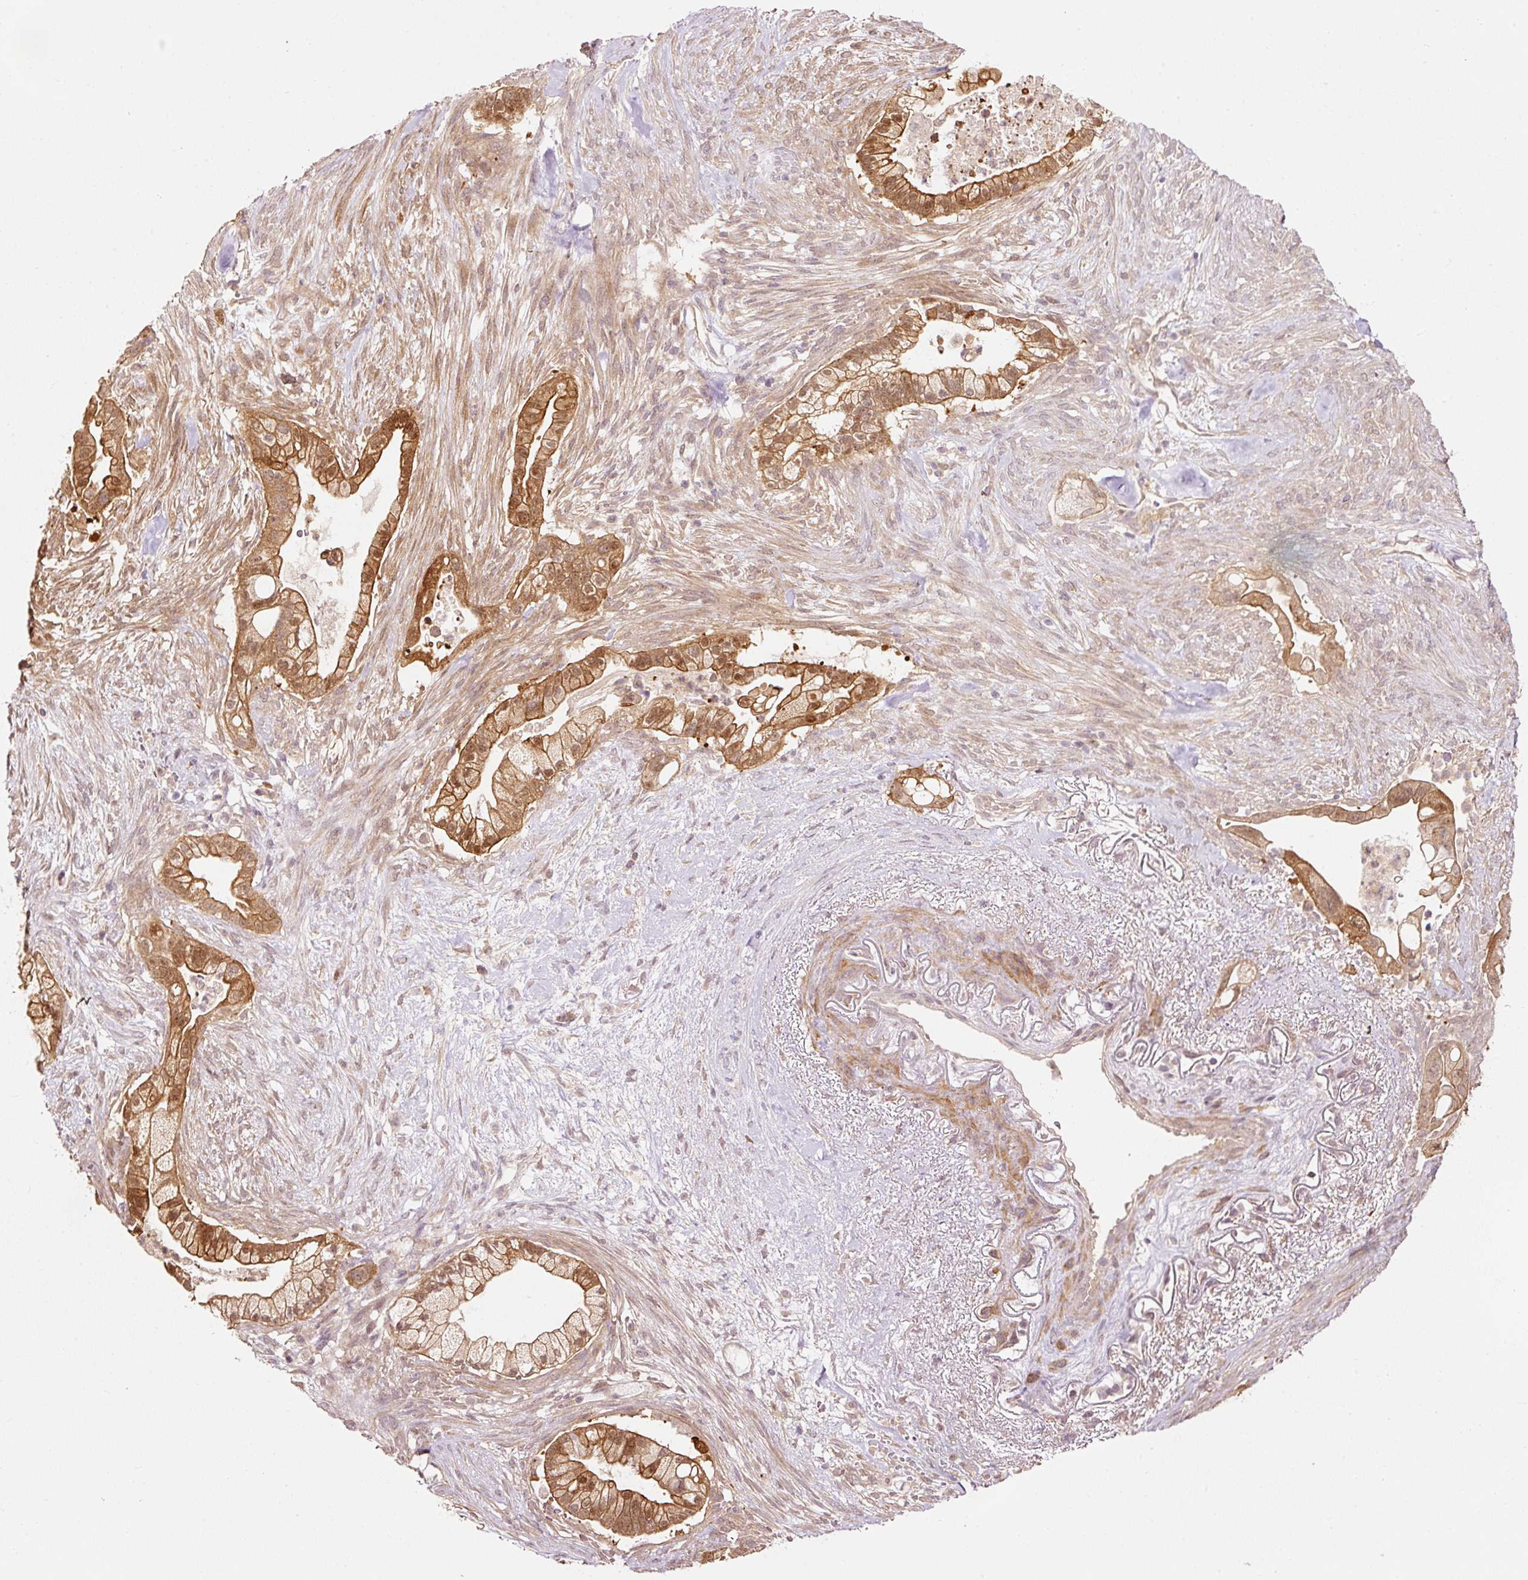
{"staining": {"intensity": "moderate", "quantity": ">75%", "location": "cytoplasmic/membranous,nuclear"}, "tissue": "pancreatic cancer", "cell_type": "Tumor cells", "image_type": "cancer", "snomed": [{"axis": "morphology", "description": "Adenocarcinoma, NOS"}, {"axis": "topography", "description": "Pancreas"}], "caption": "Pancreatic cancer was stained to show a protein in brown. There is medium levels of moderate cytoplasmic/membranous and nuclear staining in about >75% of tumor cells. The staining is performed using DAB (3,3'-diaminobenzidine) brown chromogen to label protein expression. The nuclei are counter-stained blue using hematoxylin.", "gene": "FBXL14", "patient": {"sex": "male", "age": 44}}